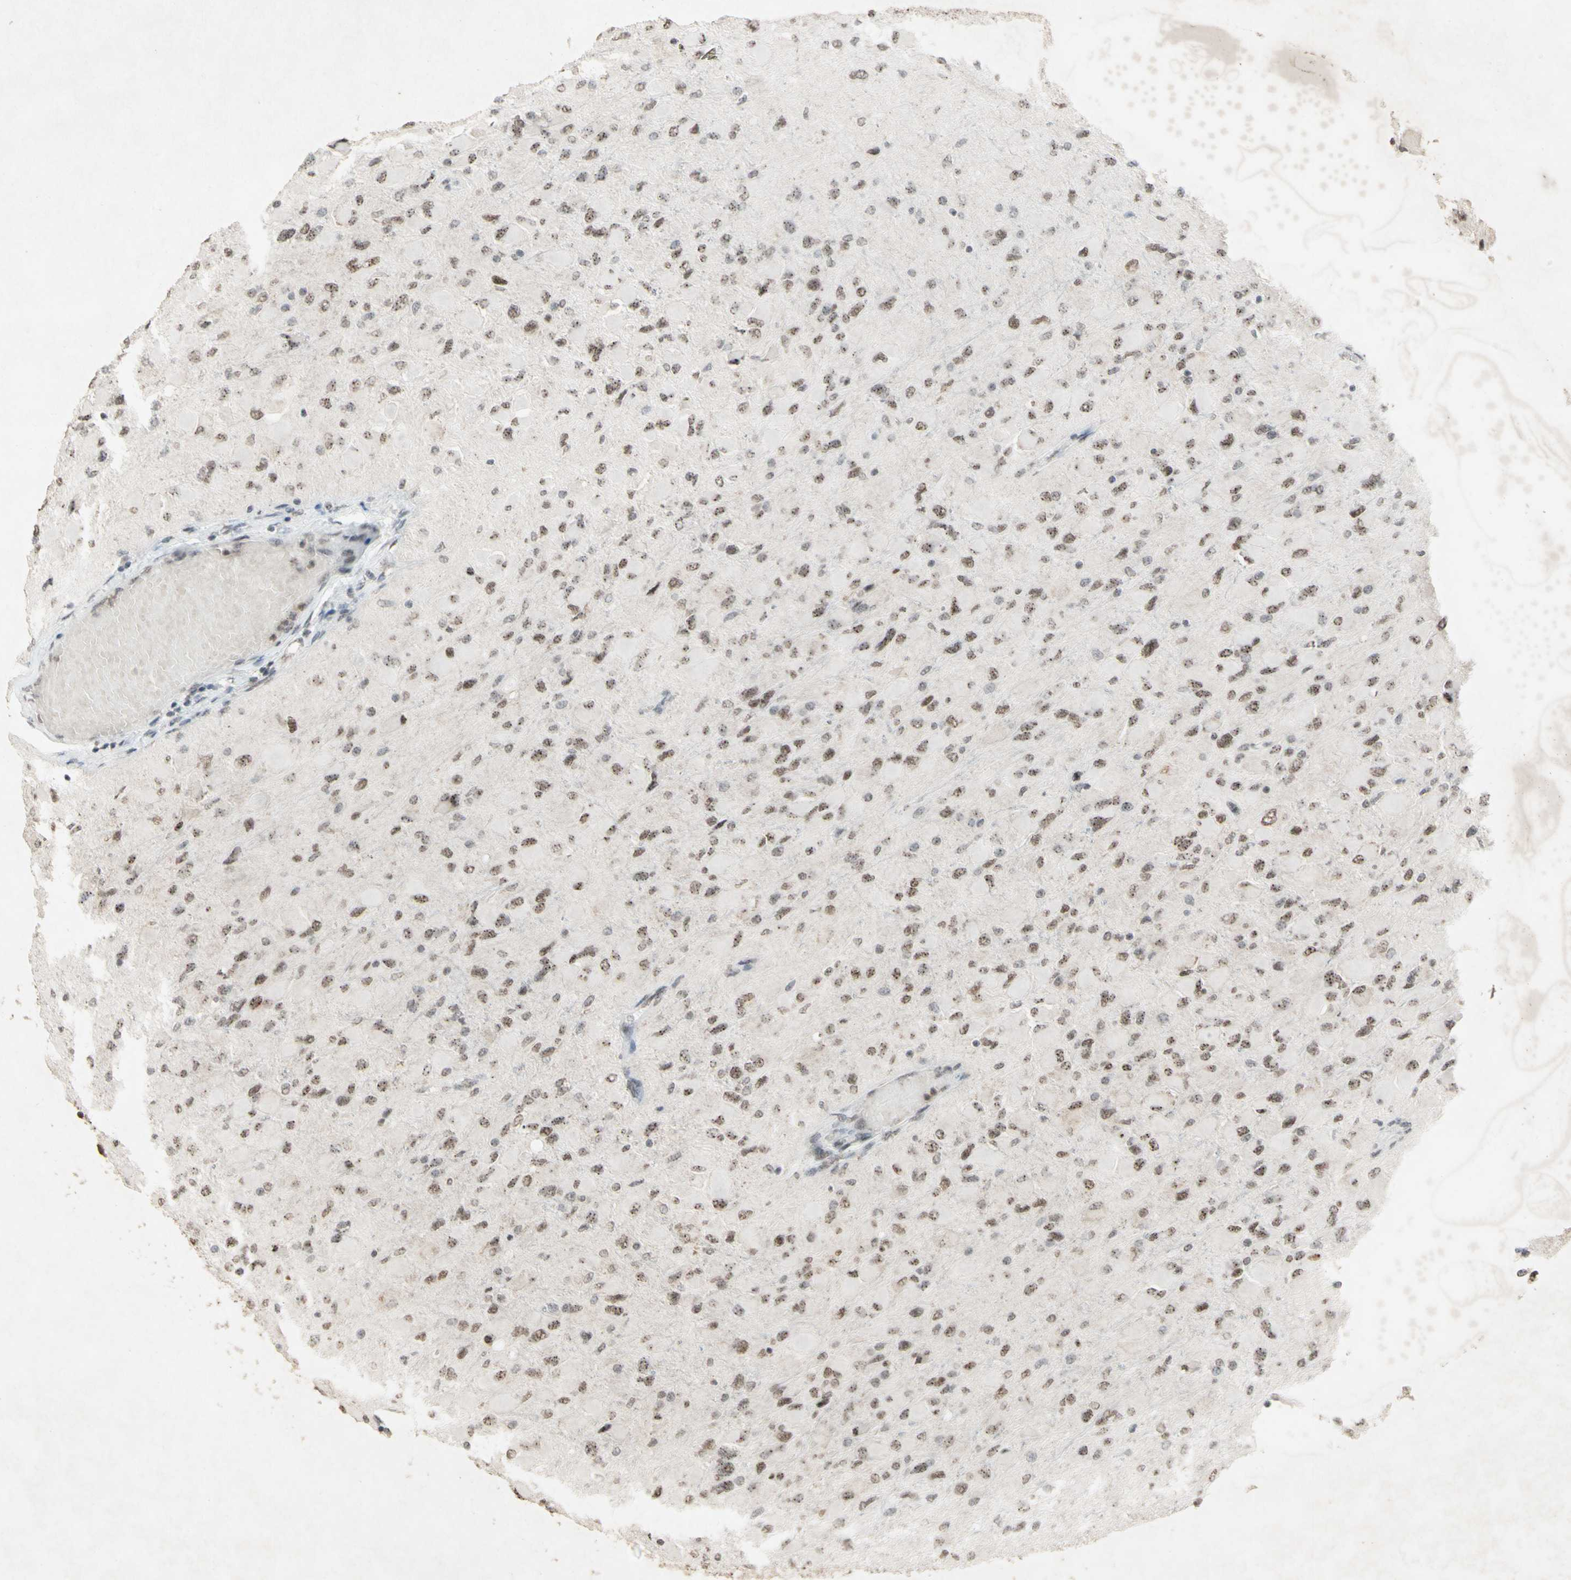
{"staining": {"intensity": "moderate", "quantity": ">75%", "location": "nuclear"}, "tissue": "glioma", "cell_type": "Tumor cells", "image_type": "cancer", "snomed": [{"axis": "morphology", "description": "Glioma, malignant, High grade"}, {"axis": "topography", "description": "Cerebral cortex"}], "caption": "Moderate nuclear protein staining is present in approximately >75% of tumor cells in glioma.", "gene": "CENPB", "patient": {"sex": "female", "age": 36}}